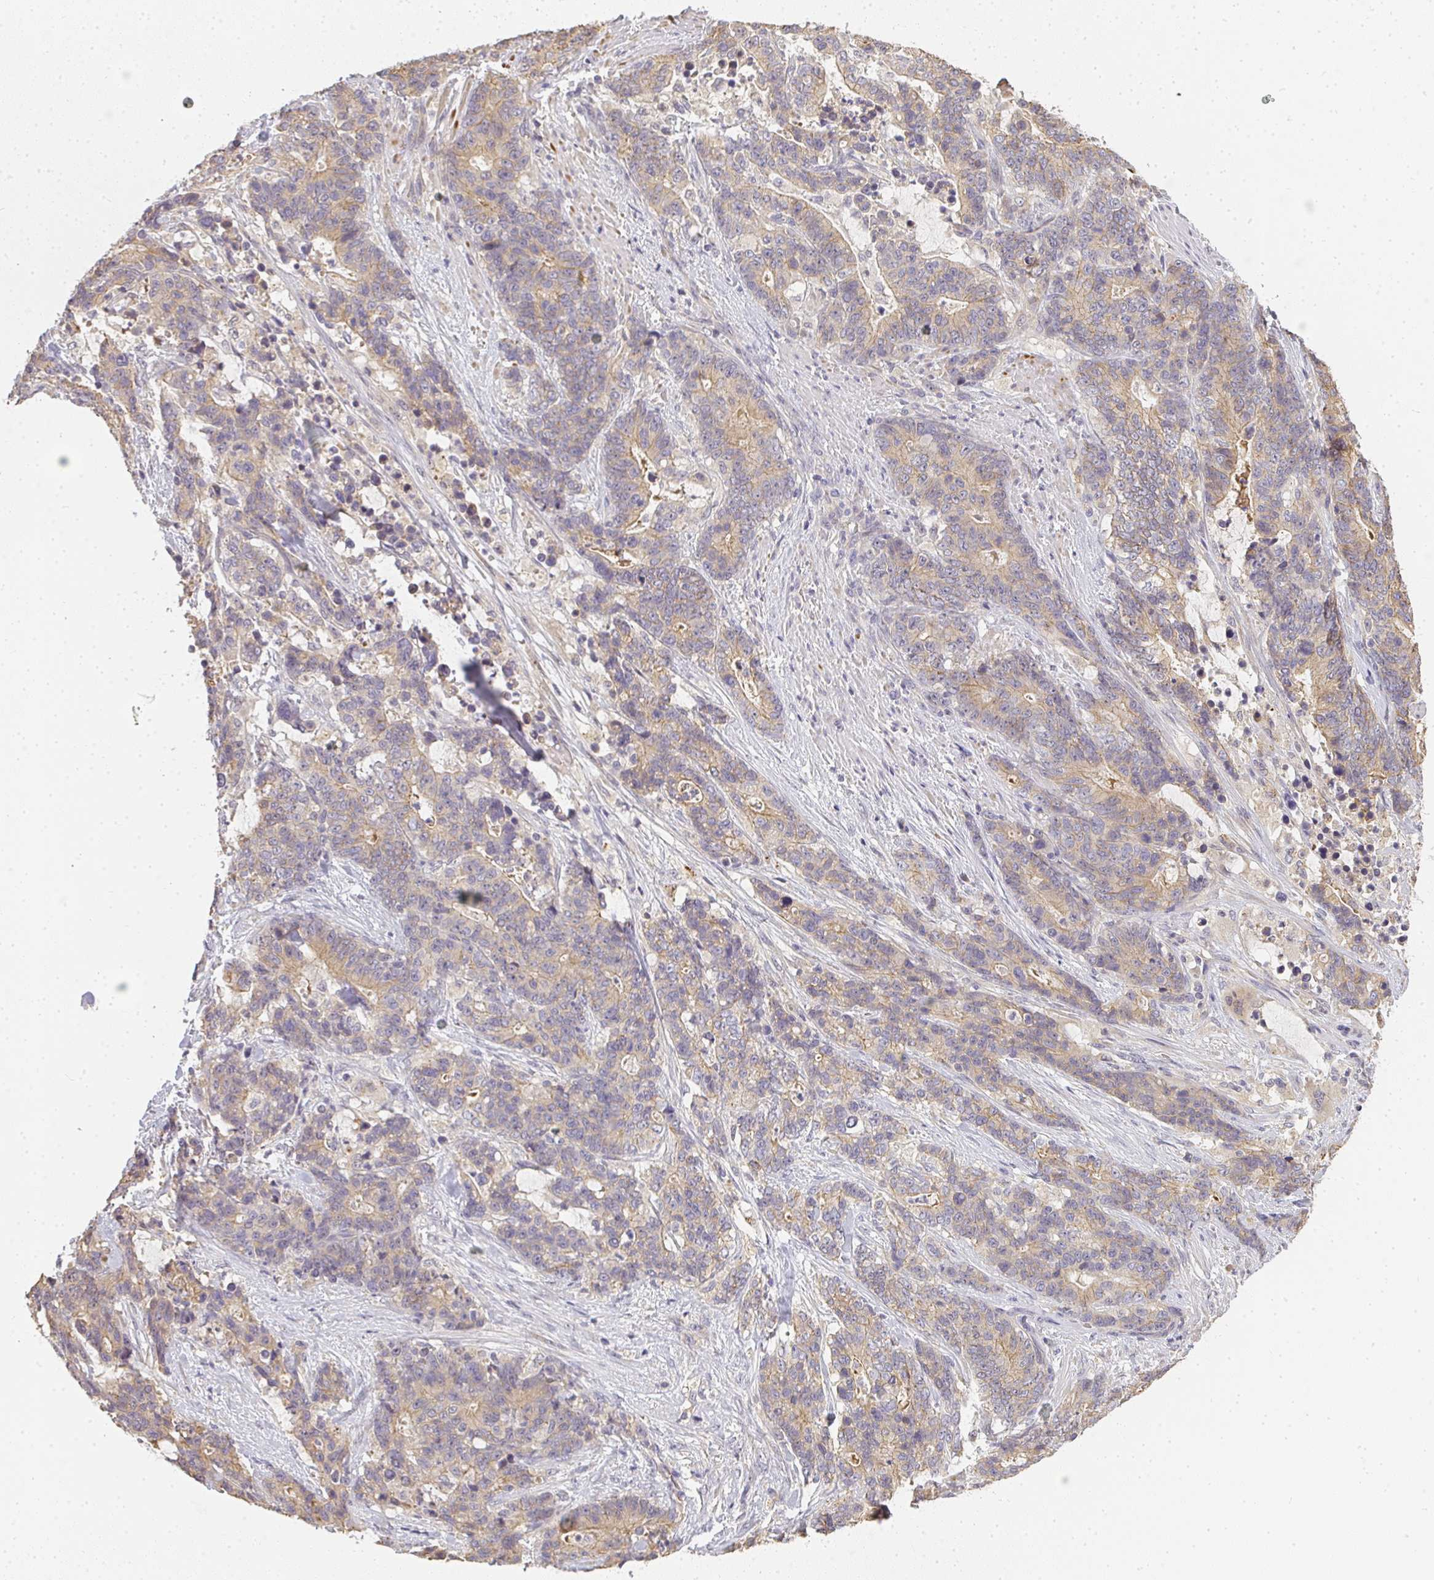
{"staining": {"intensity": "weak", "quantity": "<25%", "location": "cytoplasmic/membranous"}, "tissue": "stomach cancer", "cell_type": "Tumor cells", "image_type": "cancer", "snomed": [{"axis": "morphology", "description": "Normal tissue, NOS"}, {"axis": "morphology", "description": "Adenocarcinoma, NOS"}, {"axis": "topography", "description": "Stomach"}], "caption": "High power microscopy image of an immunohistochemistry (IHC) photomicrograph of stomach cancer, revealing no significant expression in tumor cells.", "gene": "SLC35B3", "patient": {"sex": "female", "age": 64}}